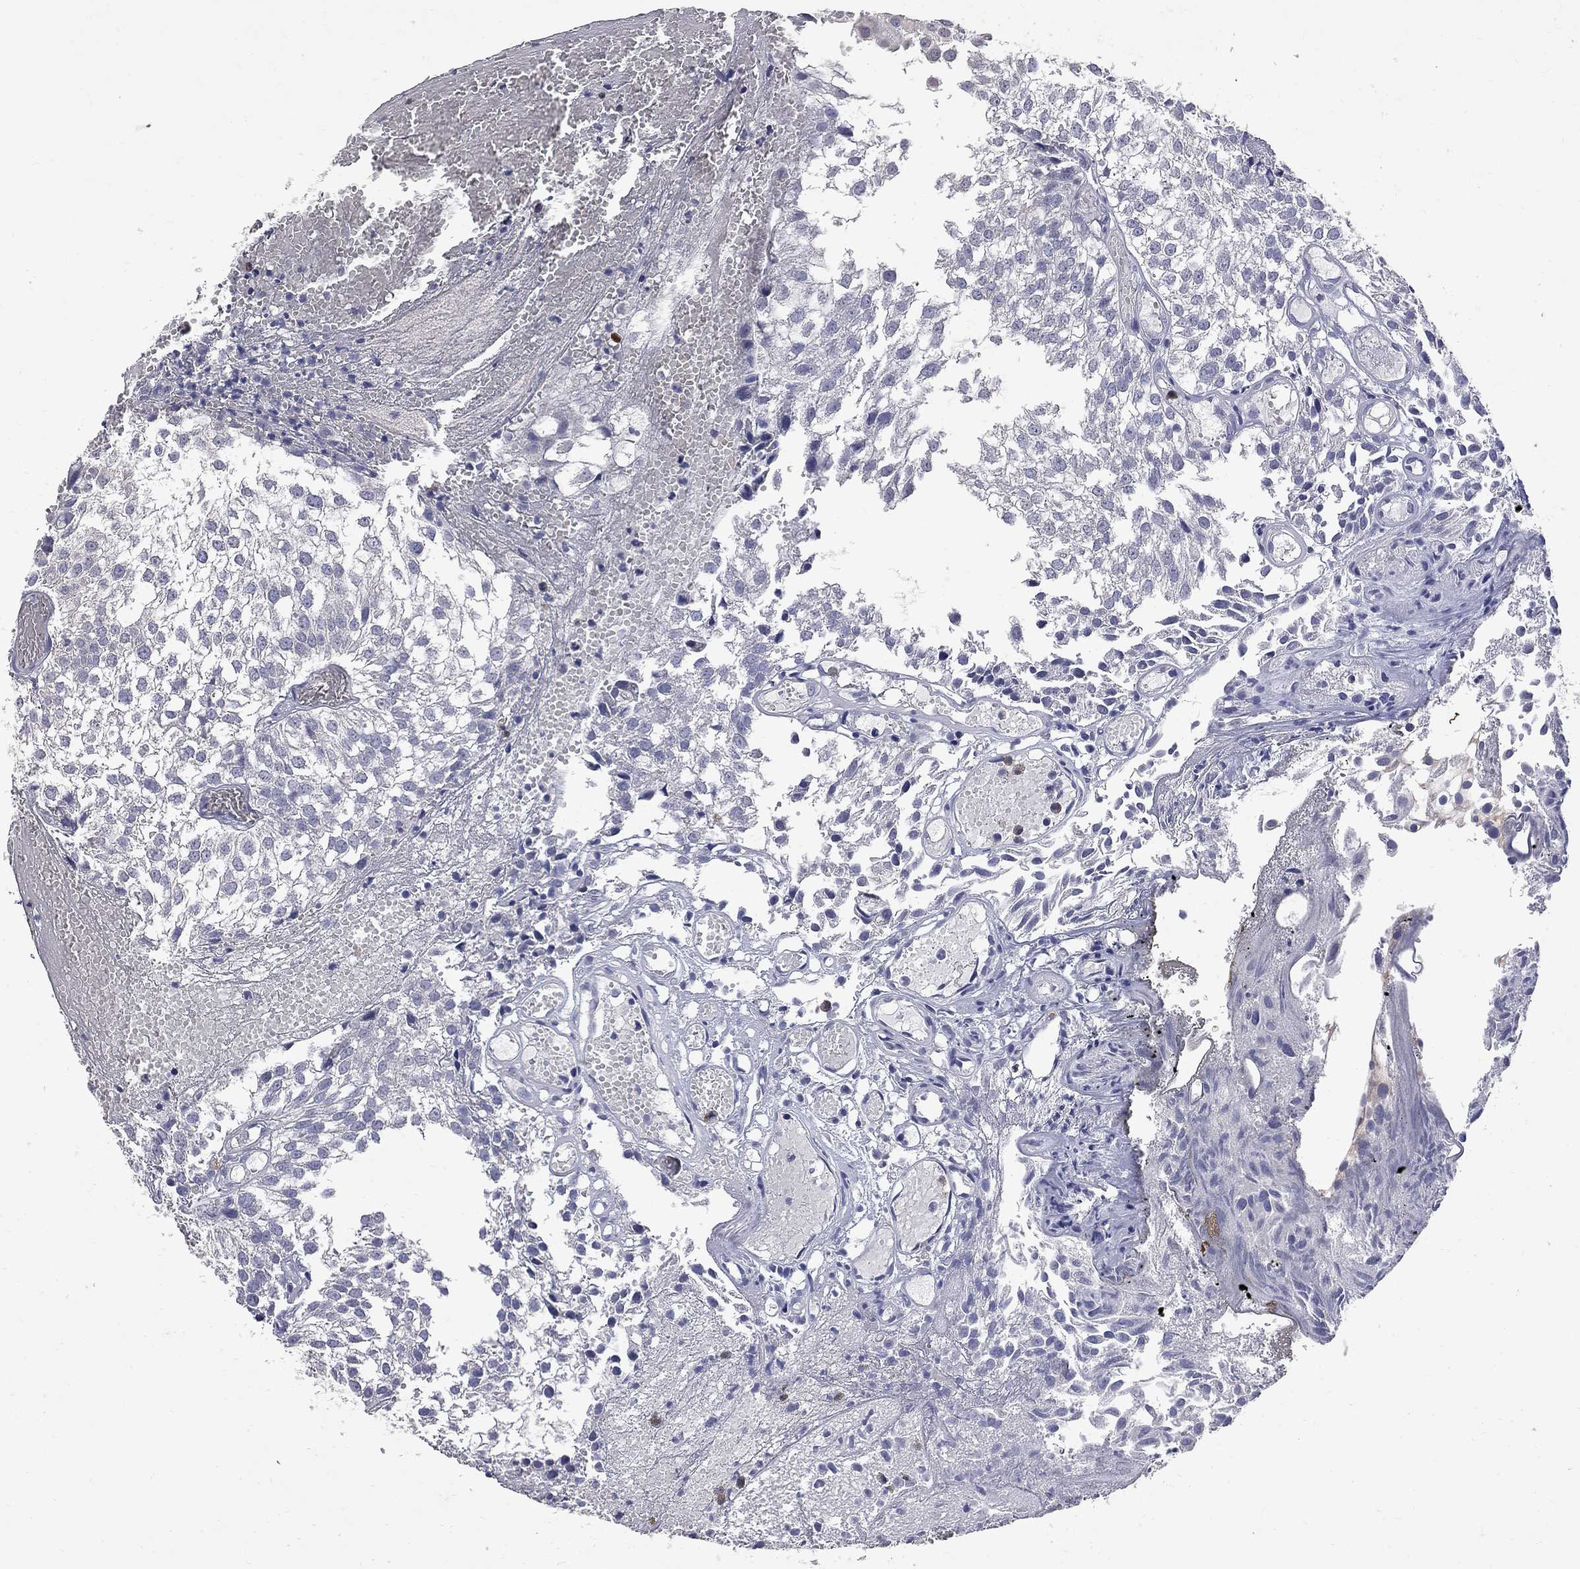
{"staining": {"intensity": "negative", "quantity": "none", "location": "none"}, "tissue": "urothelial cancer", "cell_type": "Tumor cells", "image_type": "cancer", "snomed": [{"axis": "morphology", "description": "Urothelial carcinoma, Low grade"}, {"axis": "topography", "description": "Urinary bladder"}], "caption": "Immunohistochemistry image of human low-grade urothelial carcinoma stained for a protein (brown), which reveals no staining in tumor cells.", "gene": "NOS2", "patient": {"sex": "male", "age": 79}}